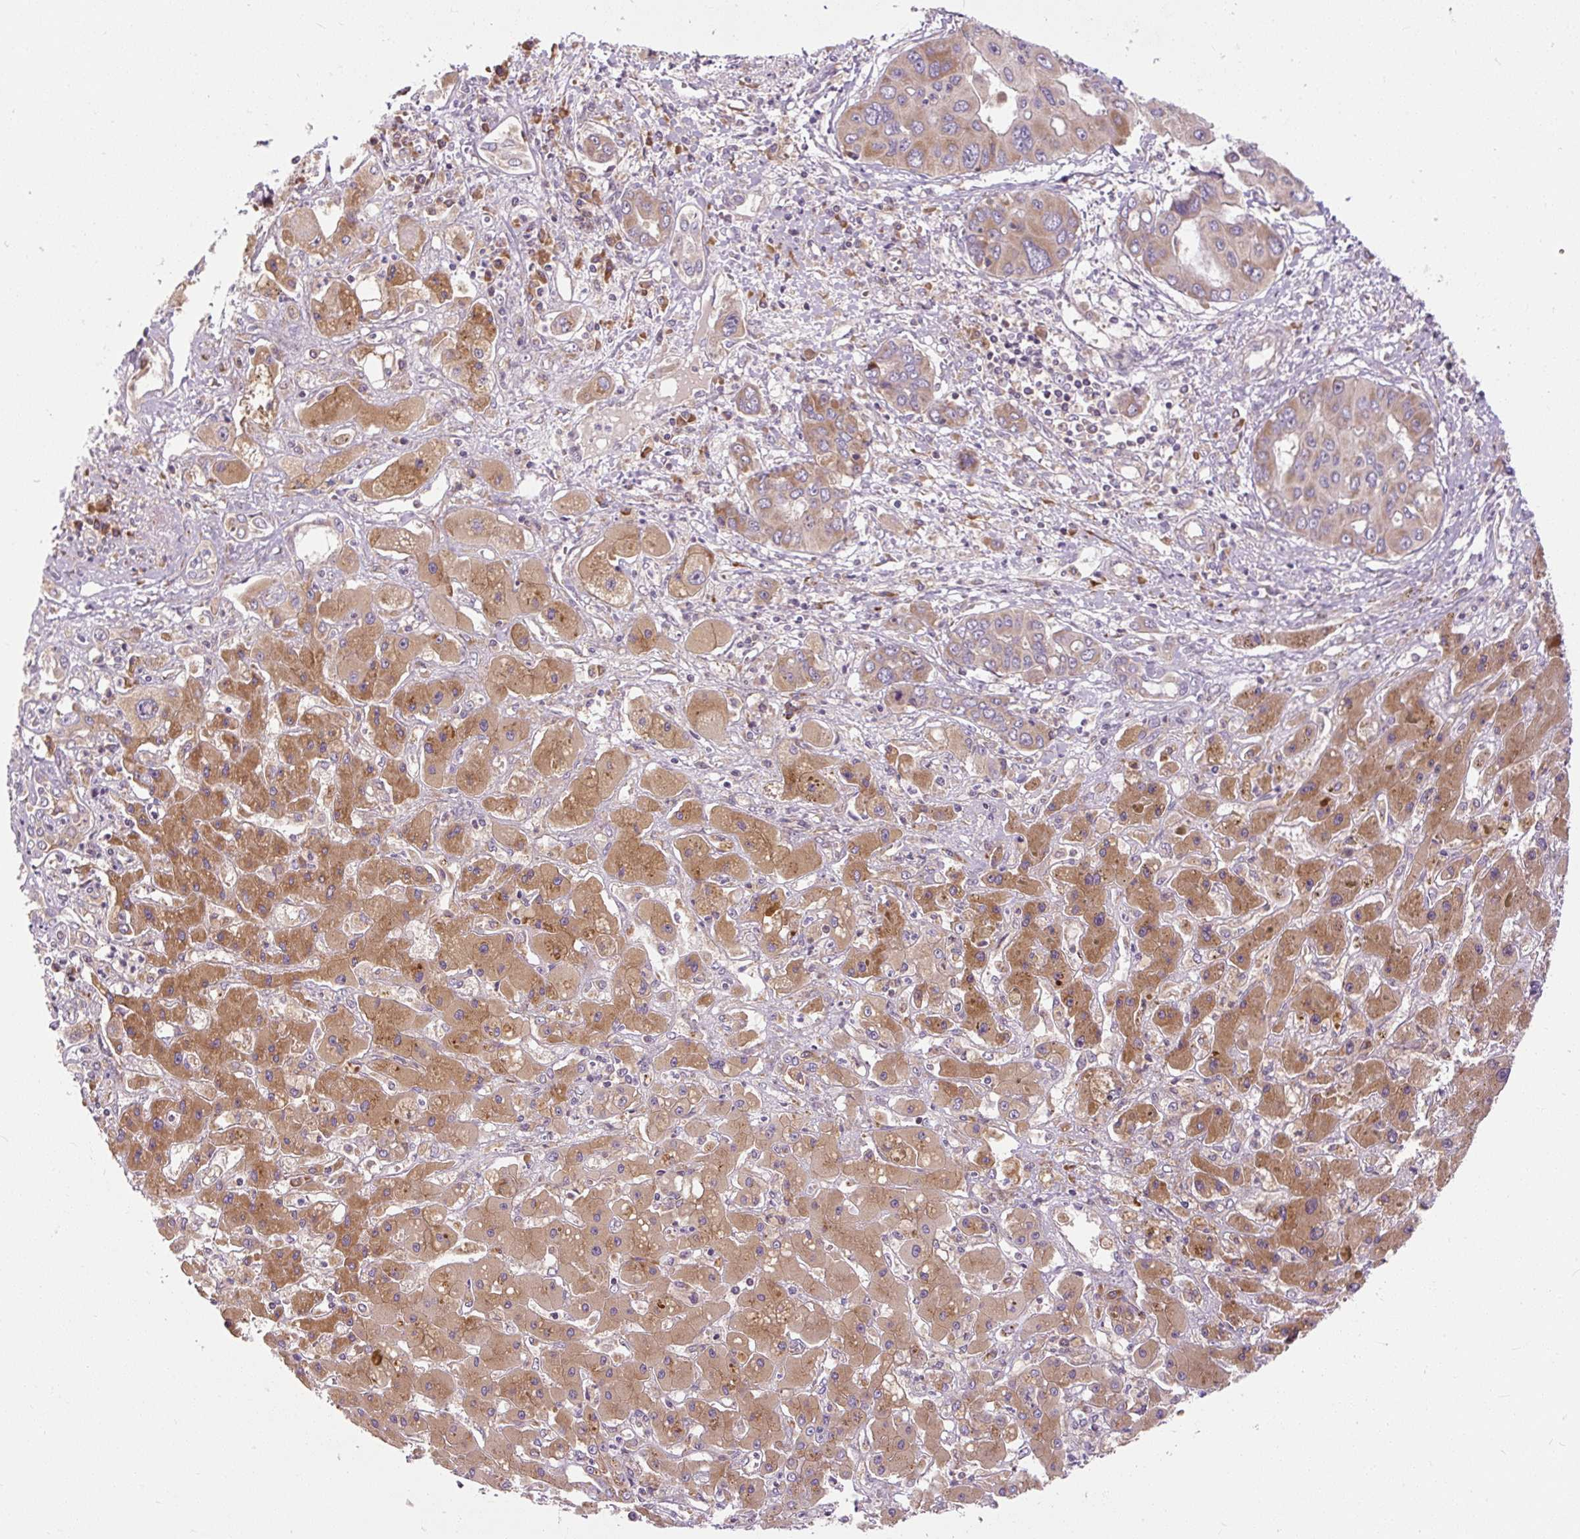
{"staining": {"intensity": "moderate", "quantity": "25%-75%", "location": "cytoplasmic/membranous"}, "tissue": "liver cancer", "cell_type": "Tumor cells", "image_type": "cancer", "snomed": [{"axis": "morphology", "description": "Cholangiocarcinoma"}, {"axis": "topography", "description": "Liver"}], "caption": "There is medium levels of moderate cytoplasmic/membranous positivity in tumor cells of liver cancer (cholangiocarcinoma), as demonstrated by immunohistochemical staining (brown color).", "gene": "PRSS48", "patient": {"sex": "male", "age": 67}}